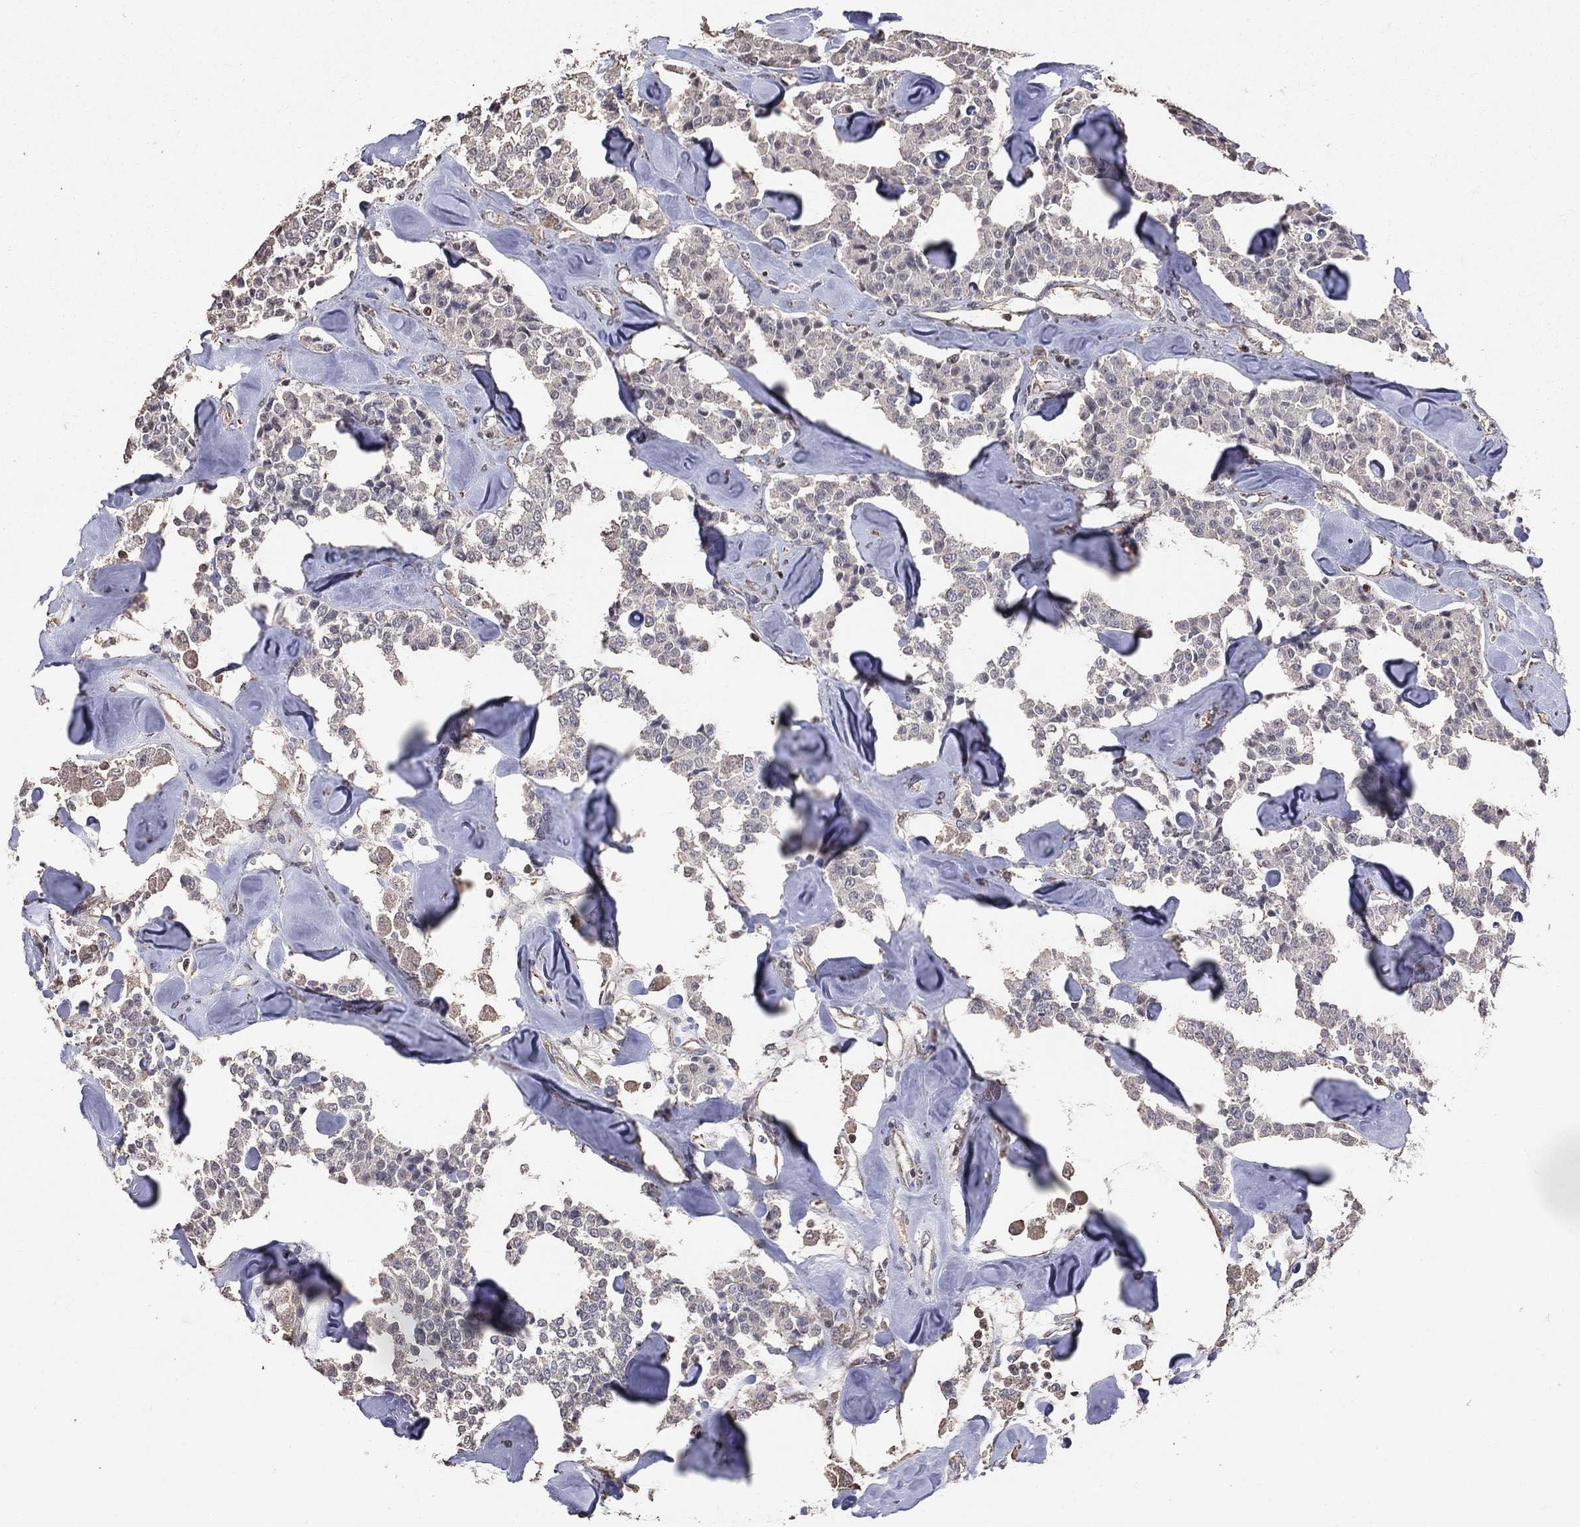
{"staining": {"intensity": "negative", "quantity": "none", "location": "none"}, "tissue": "carcinoid", "cell_type": "Tumor cells", "image_type": "cancer", "snomed": [{"axis": "morphology", "description": "Carcinoid, malignant, NOS"}, {"axis": "topography", "description": "Pancreas"}], "caption": "An image of human carcinoid (malignant) is negative for staining in tumor cells.", "gene": "LY6K", "patient": {"sex": "male", "age": 41}}